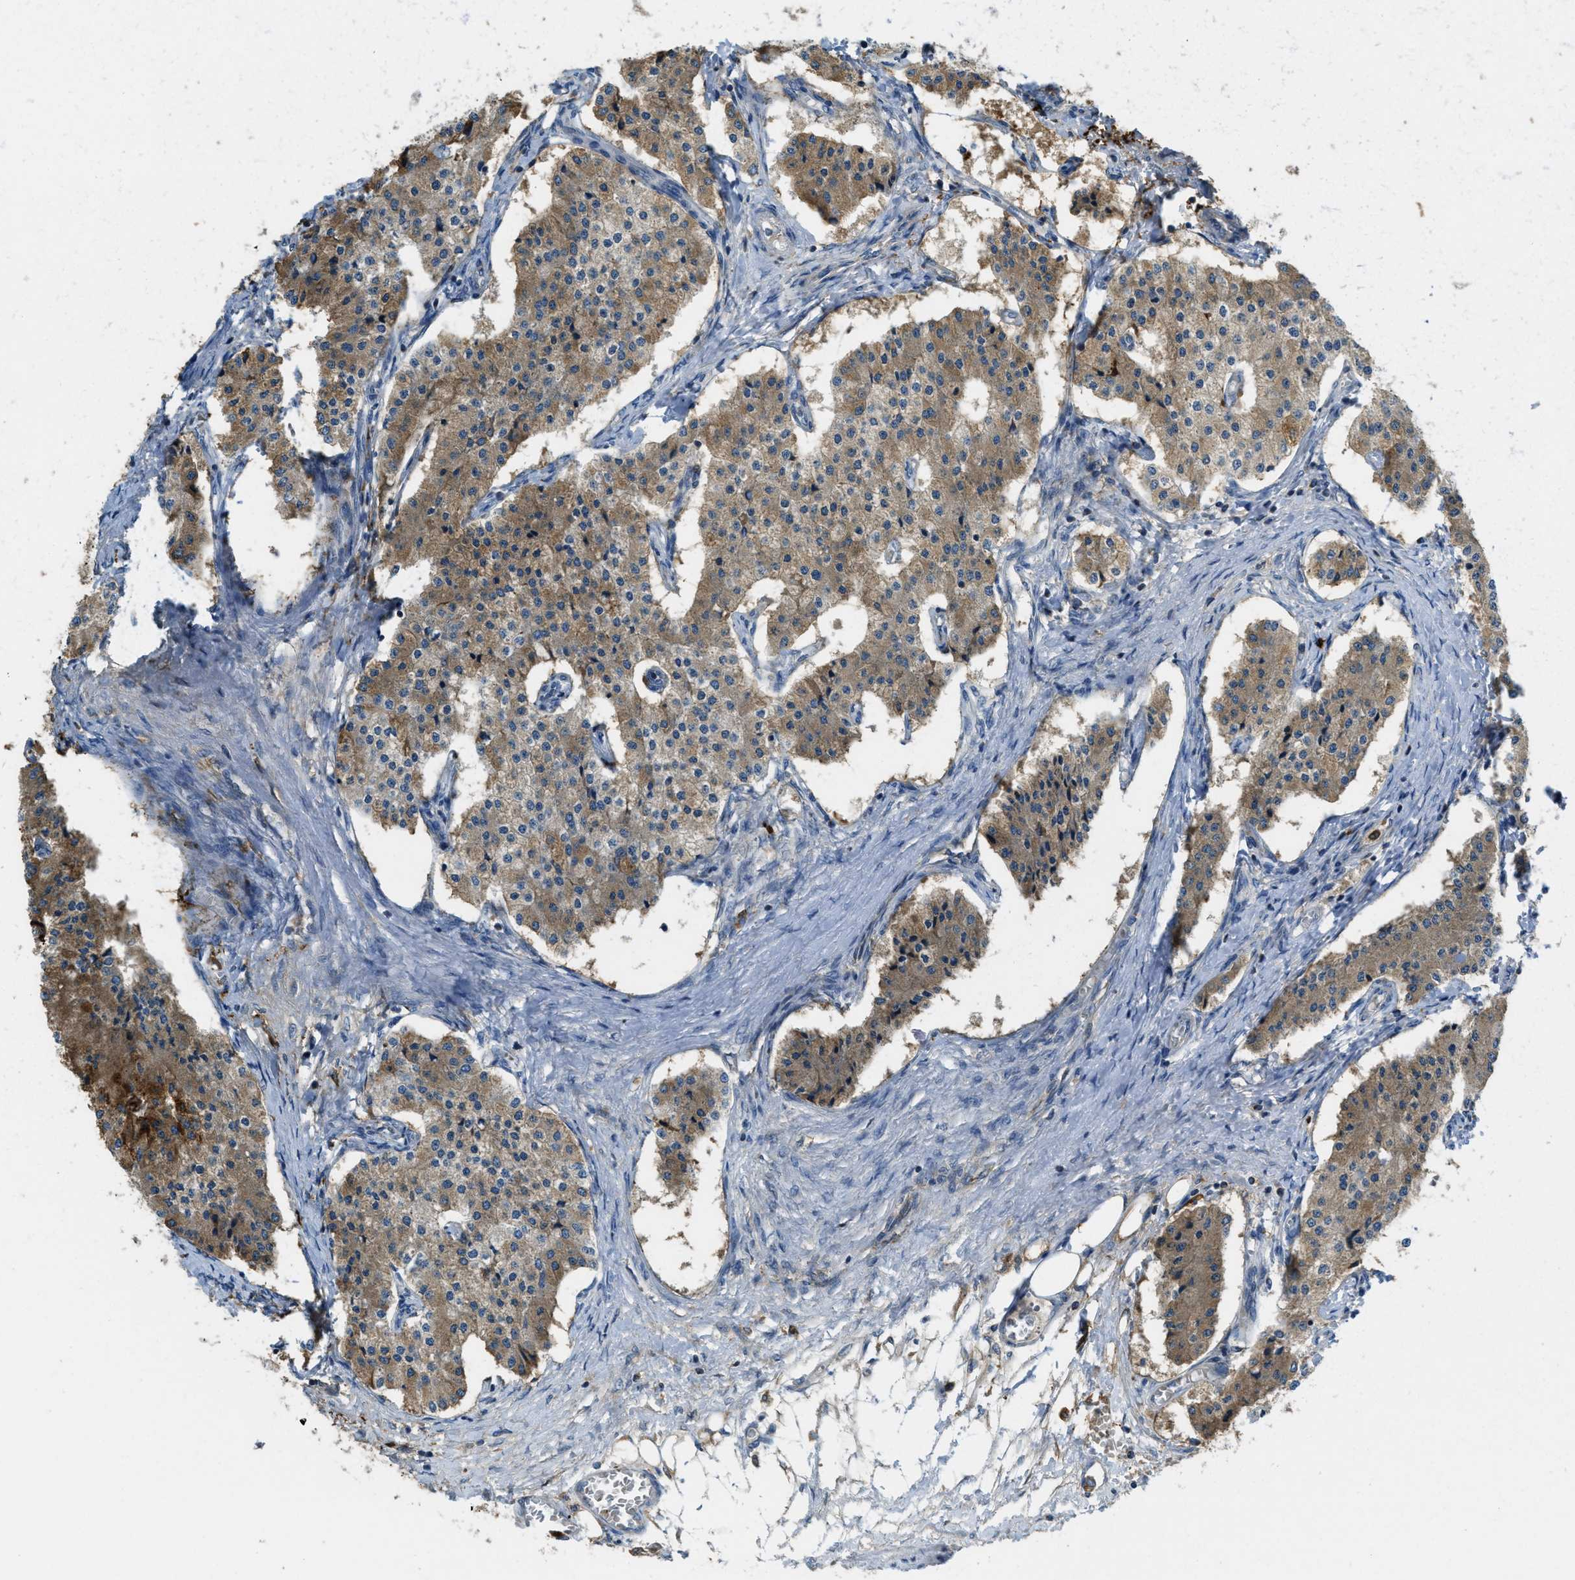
{"staining": {"intensity": "moderate", "quantity": ">75%", "location": "cytoplasmic/membranous"}, "tissue": "carcinoid", "cell_type": "Tumor cells", "image_type": "cancer", "snomed": [{"axis": "morphology", "description": "Carcinoid, malignant, NOS"}, {"axis": "topography", "description": "Colon"}], "caption": "This histopathology image displays immunohistochemistry staining of carcinoid, with medium moderate cytoplasmic/membranous positivity in approximately >75% of tumor cells.", "gene": "RFFL", "patient": {"sex": "female", "age": 52}}